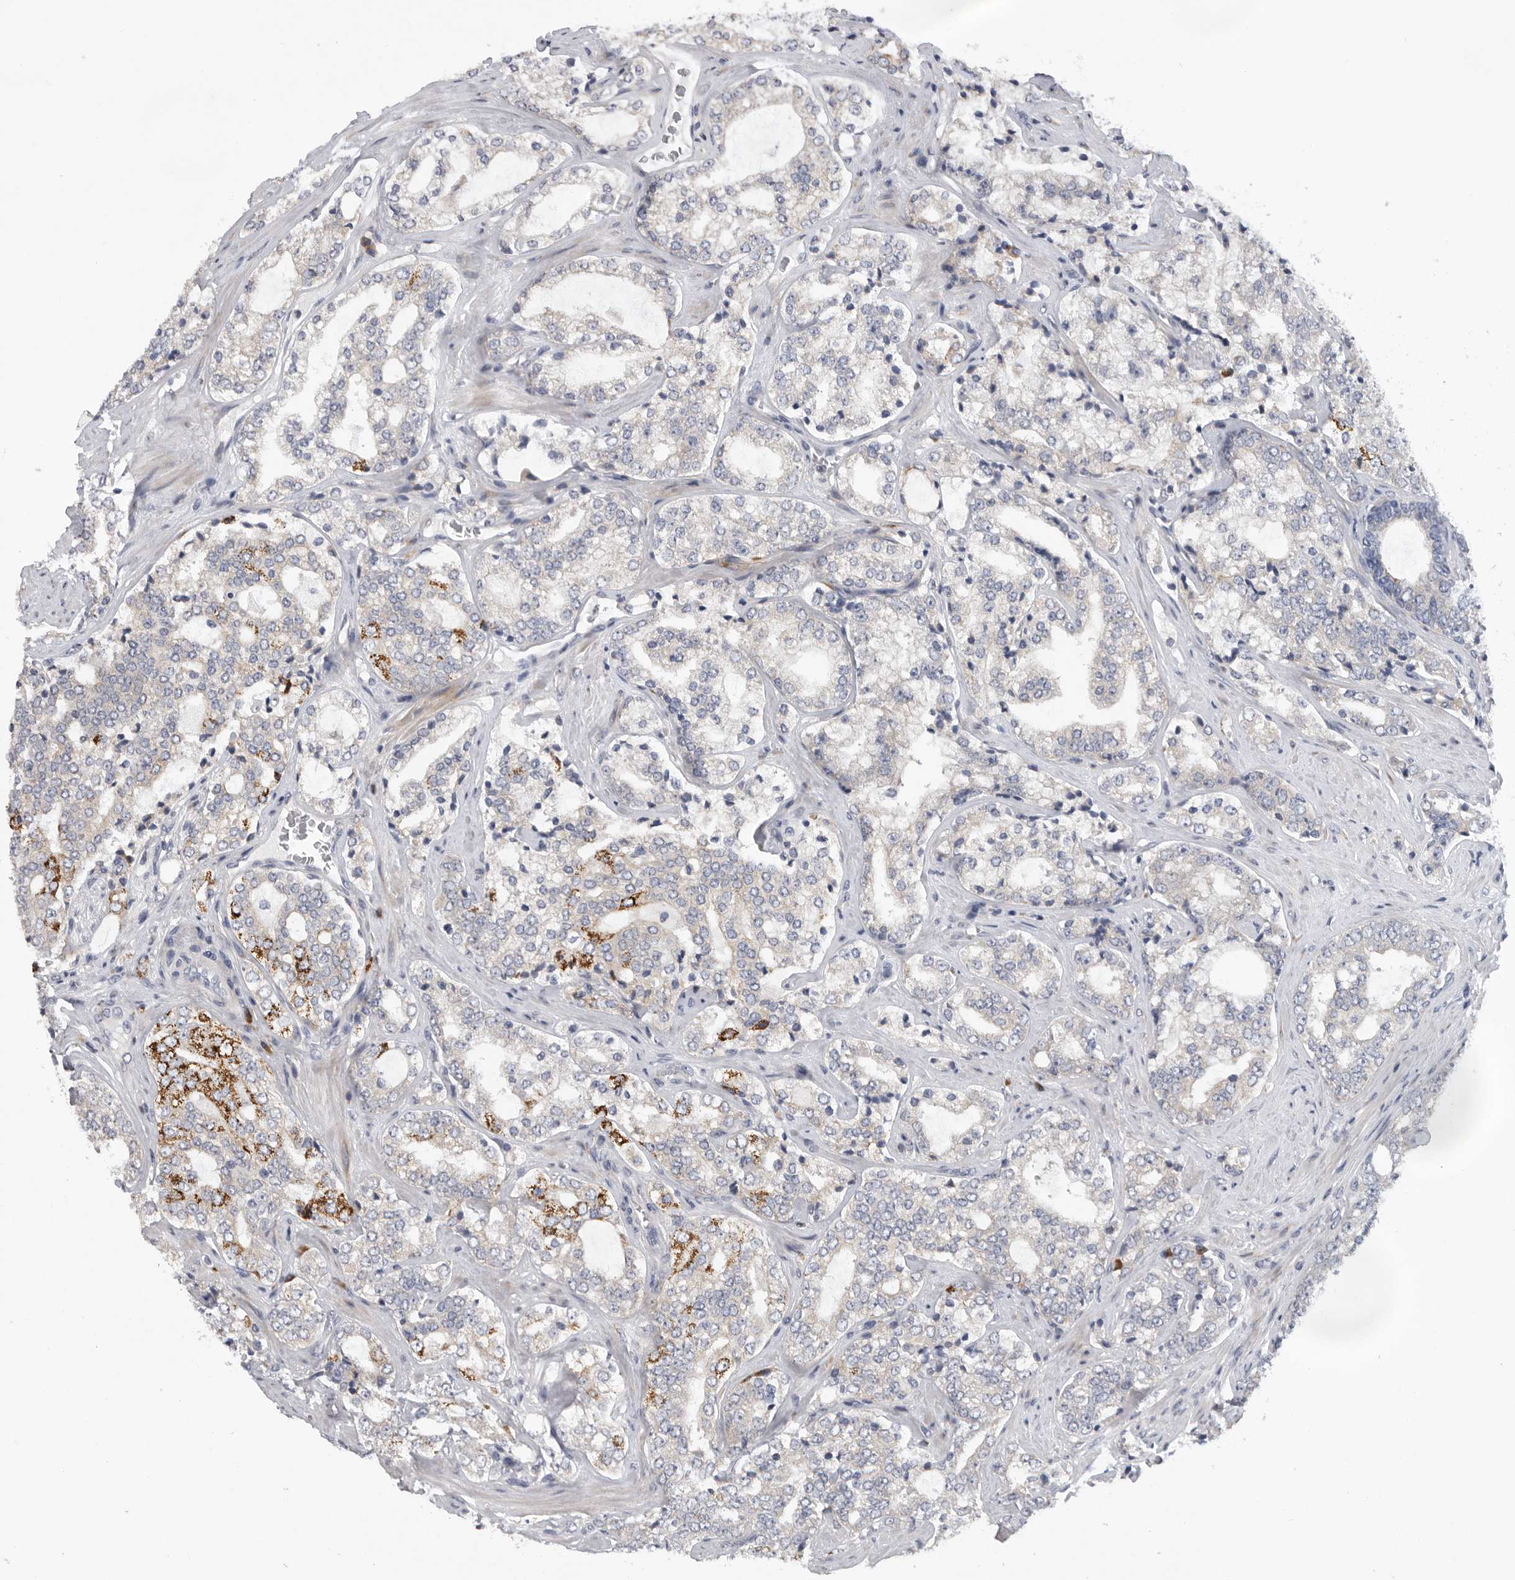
{"staining": {"intensity": "moderate", "quantity": "<25%", "location": "cytoplasmic/membranous"}, "tissue": "prostate cancer", "cell_type": "Tumor cells", "image_type": "cancer", "snomed": [{"axis": "morphology", "description": "Adenocarcinoma, High grade"}, {"axis": "topography", "description": "Prostate"}], "caption": "Tumor cells reveal low levels of moderate cytoplasmic/membranous staining in about <25% of cells in prostate high-grade adenocarcinoma. (Stains: DAB (3,3'-diaminobenzidine) in brown, nuclei in blue, Microscopy: brightfield microscopy at high magnification).", "gene": "USP24", "patient": {"sex": "male", "age": 64}}